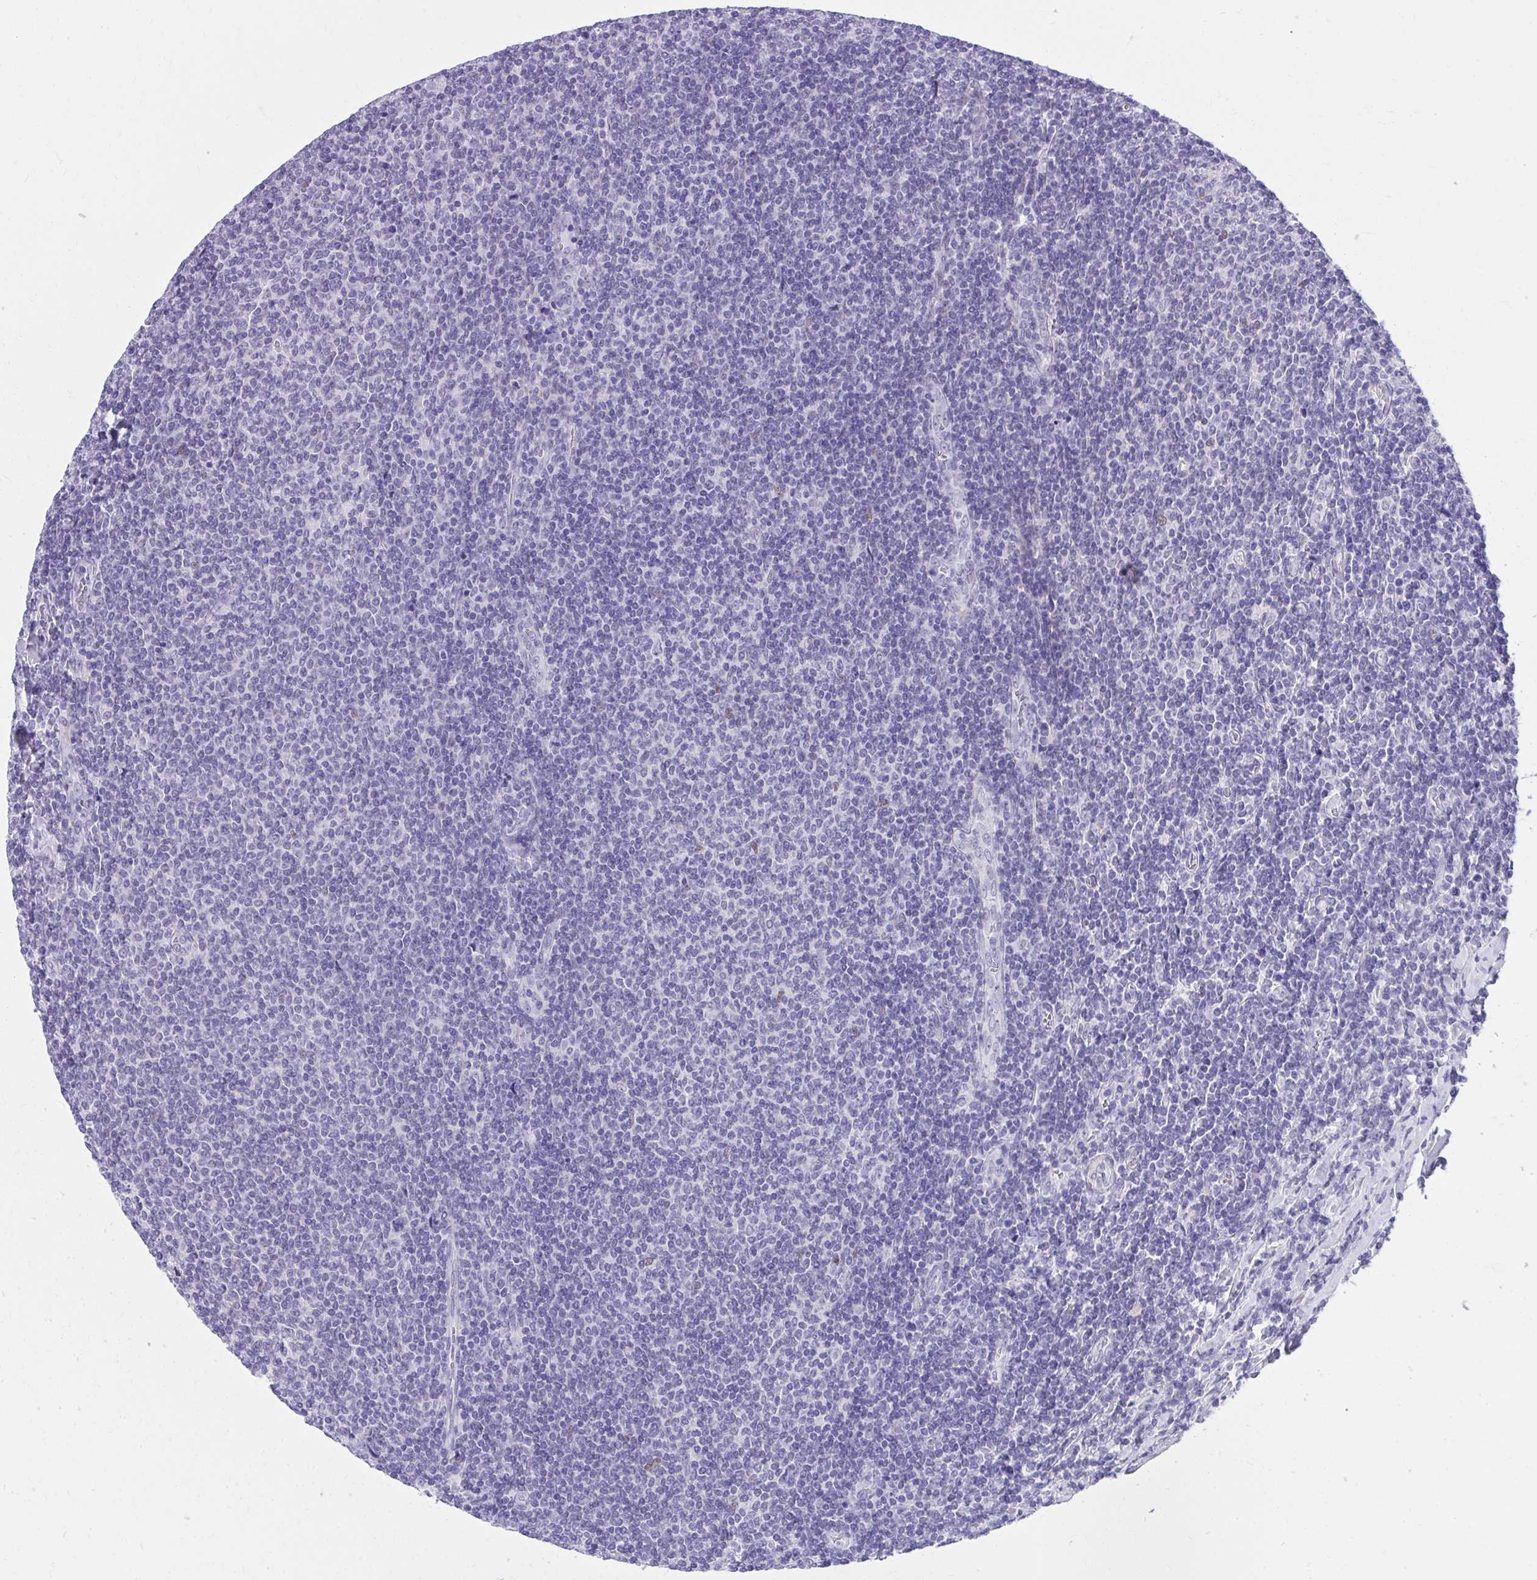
{"staining": {"intensity": "negative", "quantity": "none", "location": "none"}, "tissue": "lymphoma", "cell_type": "Tumor cells", "image_type": "cancer", "snomed": [{"axis": "morphology", "description": "Malignant lymphoma, non-Hodgkin's type, Low grade"}, {"axis": "topography", "description": "Lymph node"}], "caption": "IHC image of human low-grade malignant lymphoma, non-Hodgkin's type stained for a protein (brown), which demonstrates no positivity in tumor cells.", "gene": "KLK1", "patient": {"sex": "male", "age": 52}}